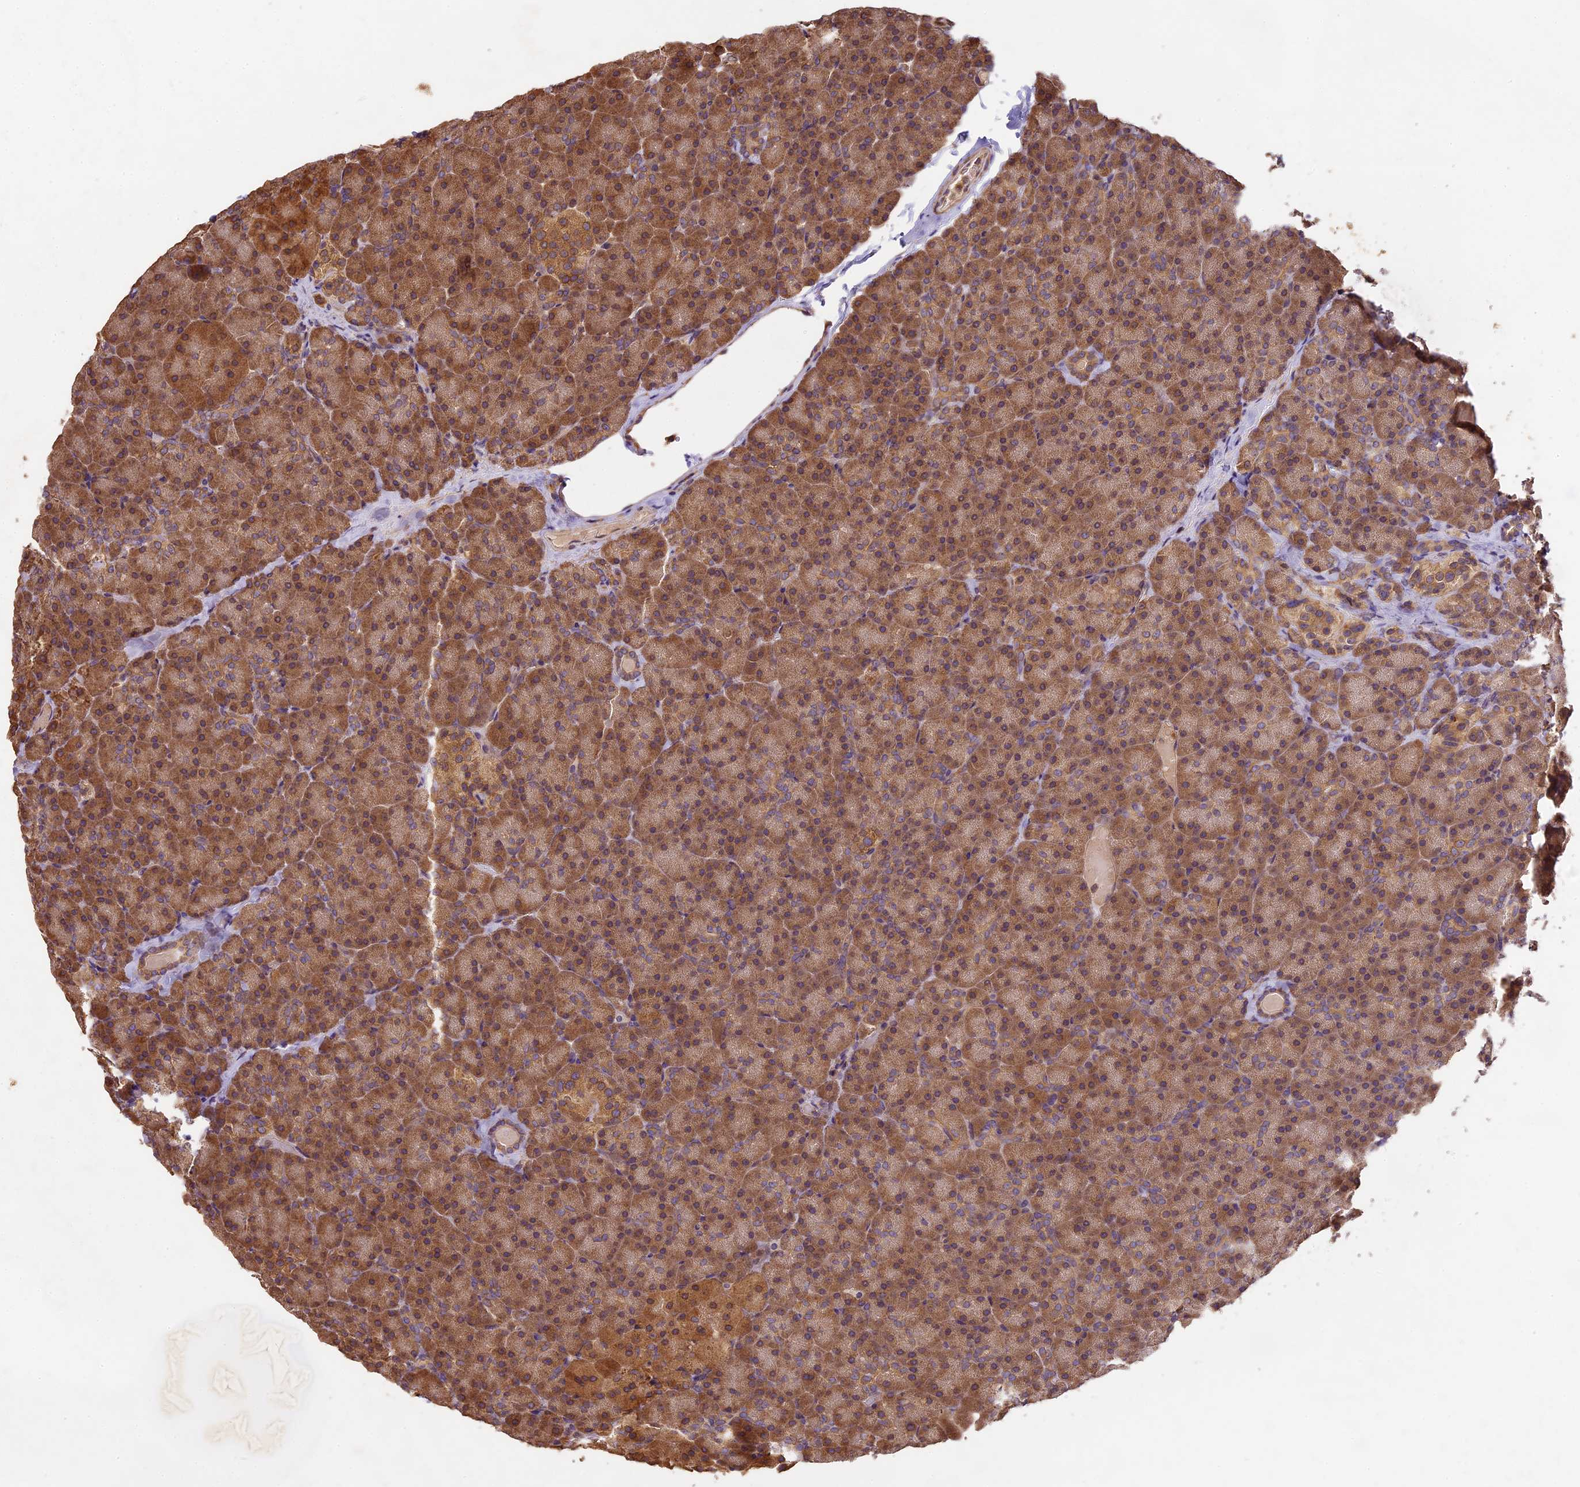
{"staining": {"intensity": "moderate", "quantity": ">75%", "location": "cytoplasmic/membranous"}, "tissue": "pancreas", "cell_type": "Exocrine glandular cells", "image_type": "normal", "snomed": [{"axis": "morphology", "description": "Normal tissue, NOS"}, {"axis": "topography", "description": "Pancreas"}], "caption": "Immunohistochemistry (IHC) of unremarkable pancreas demonstrates medium levels of moderate cytoplasmic/membranous positivity in approximately >75% of exocrine glandular cells.", "gene": "BRAP", "patient": {"sex": "male", "age": 36}}